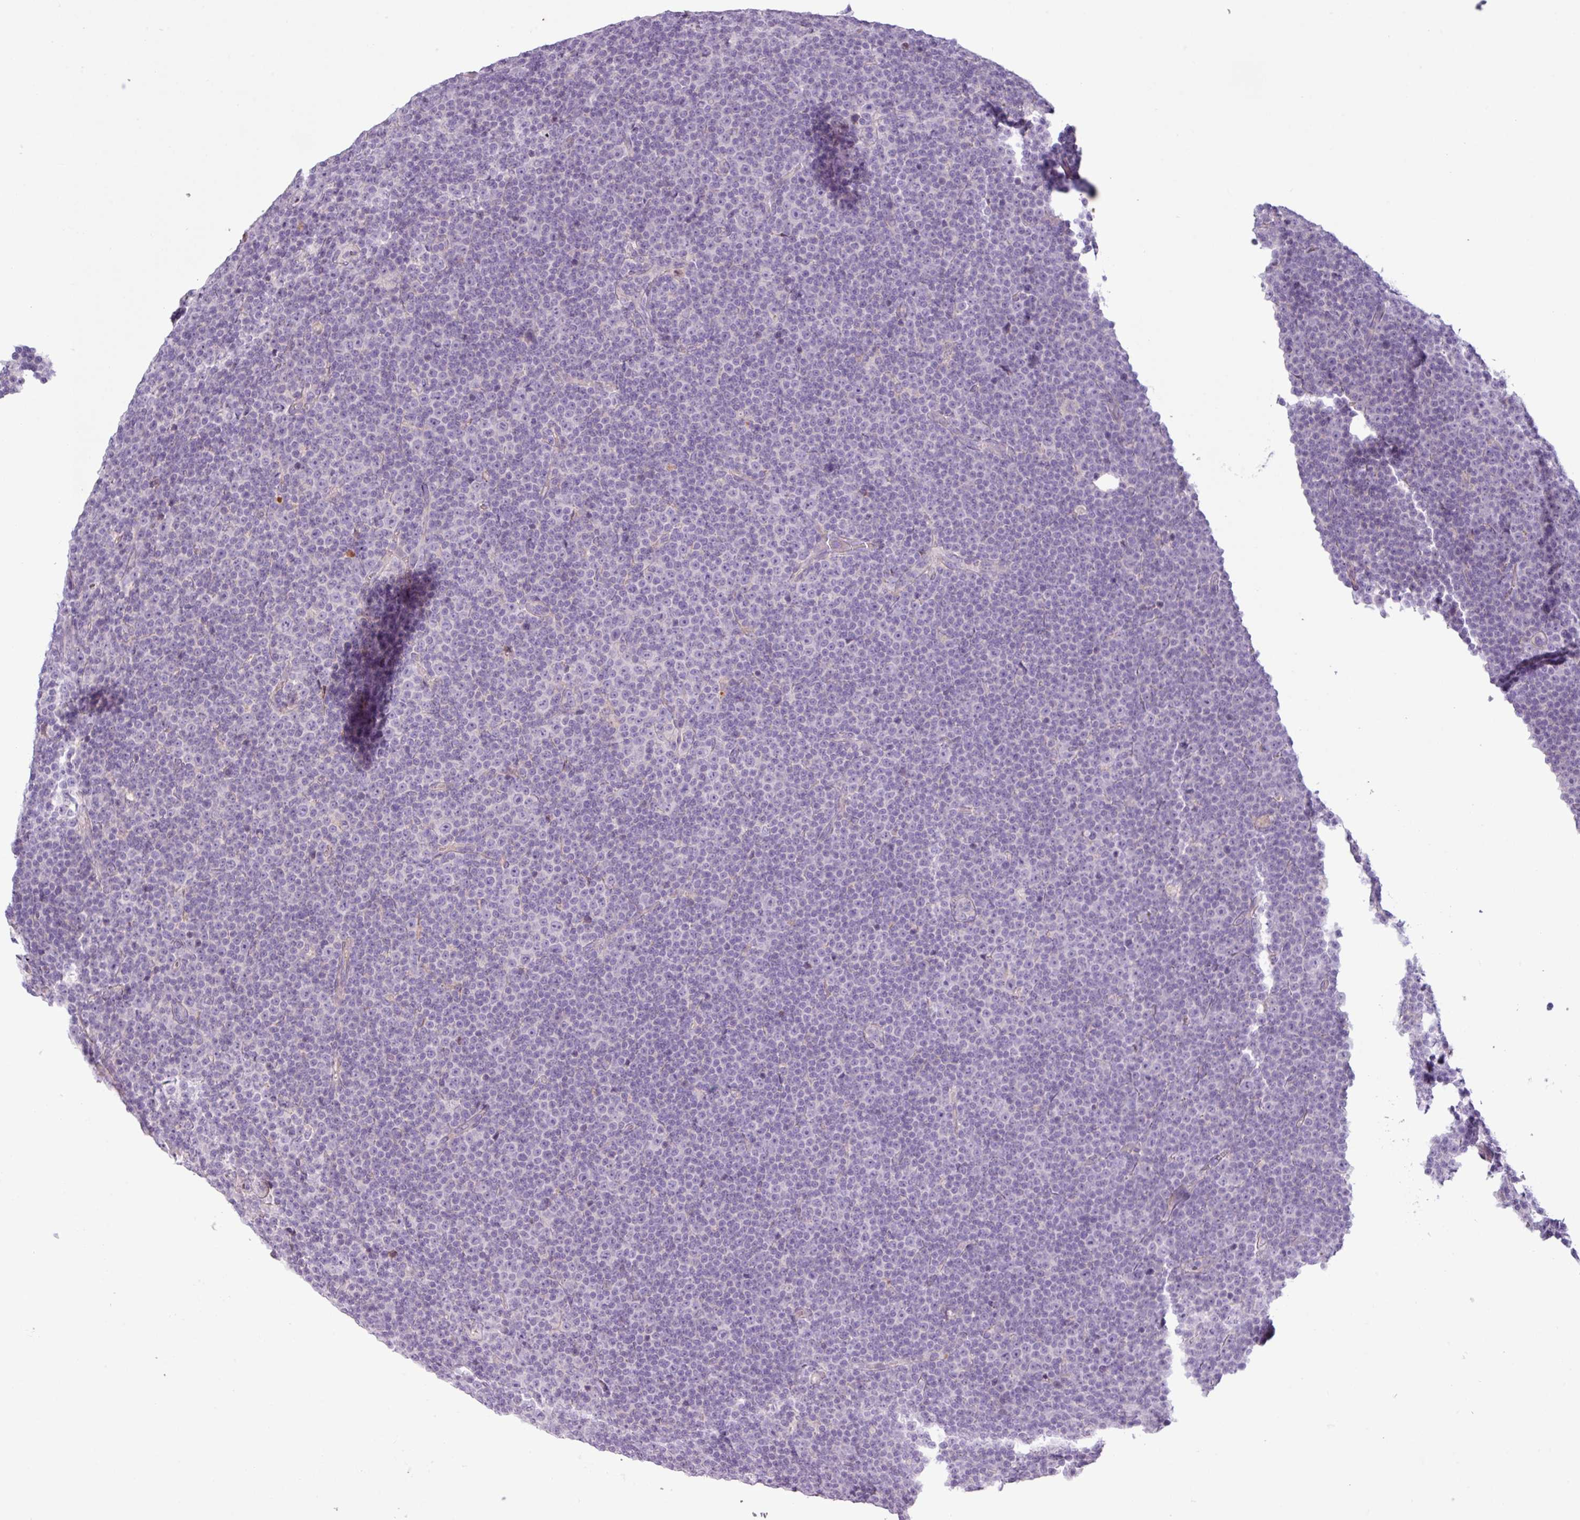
{"staining": {"intensity": "negative", "quantity": "none", "location": "none"}, "tissue": "lymphoma", "cell_type": "Tumor cells", "image_type": "cancer", "snomed": [{"axis": "morphology", "description": "Malignant lymphoma, non-Hodgkin's type, Low grade"}, {"axis": "topography", "description": "Lymph node"}], "caption": "Lymphoma was stained to show a protein in brown. There is no significant positivity in tumor cells.", "gene": "C4B", "patient": {"sex": "female", "age": 67}}